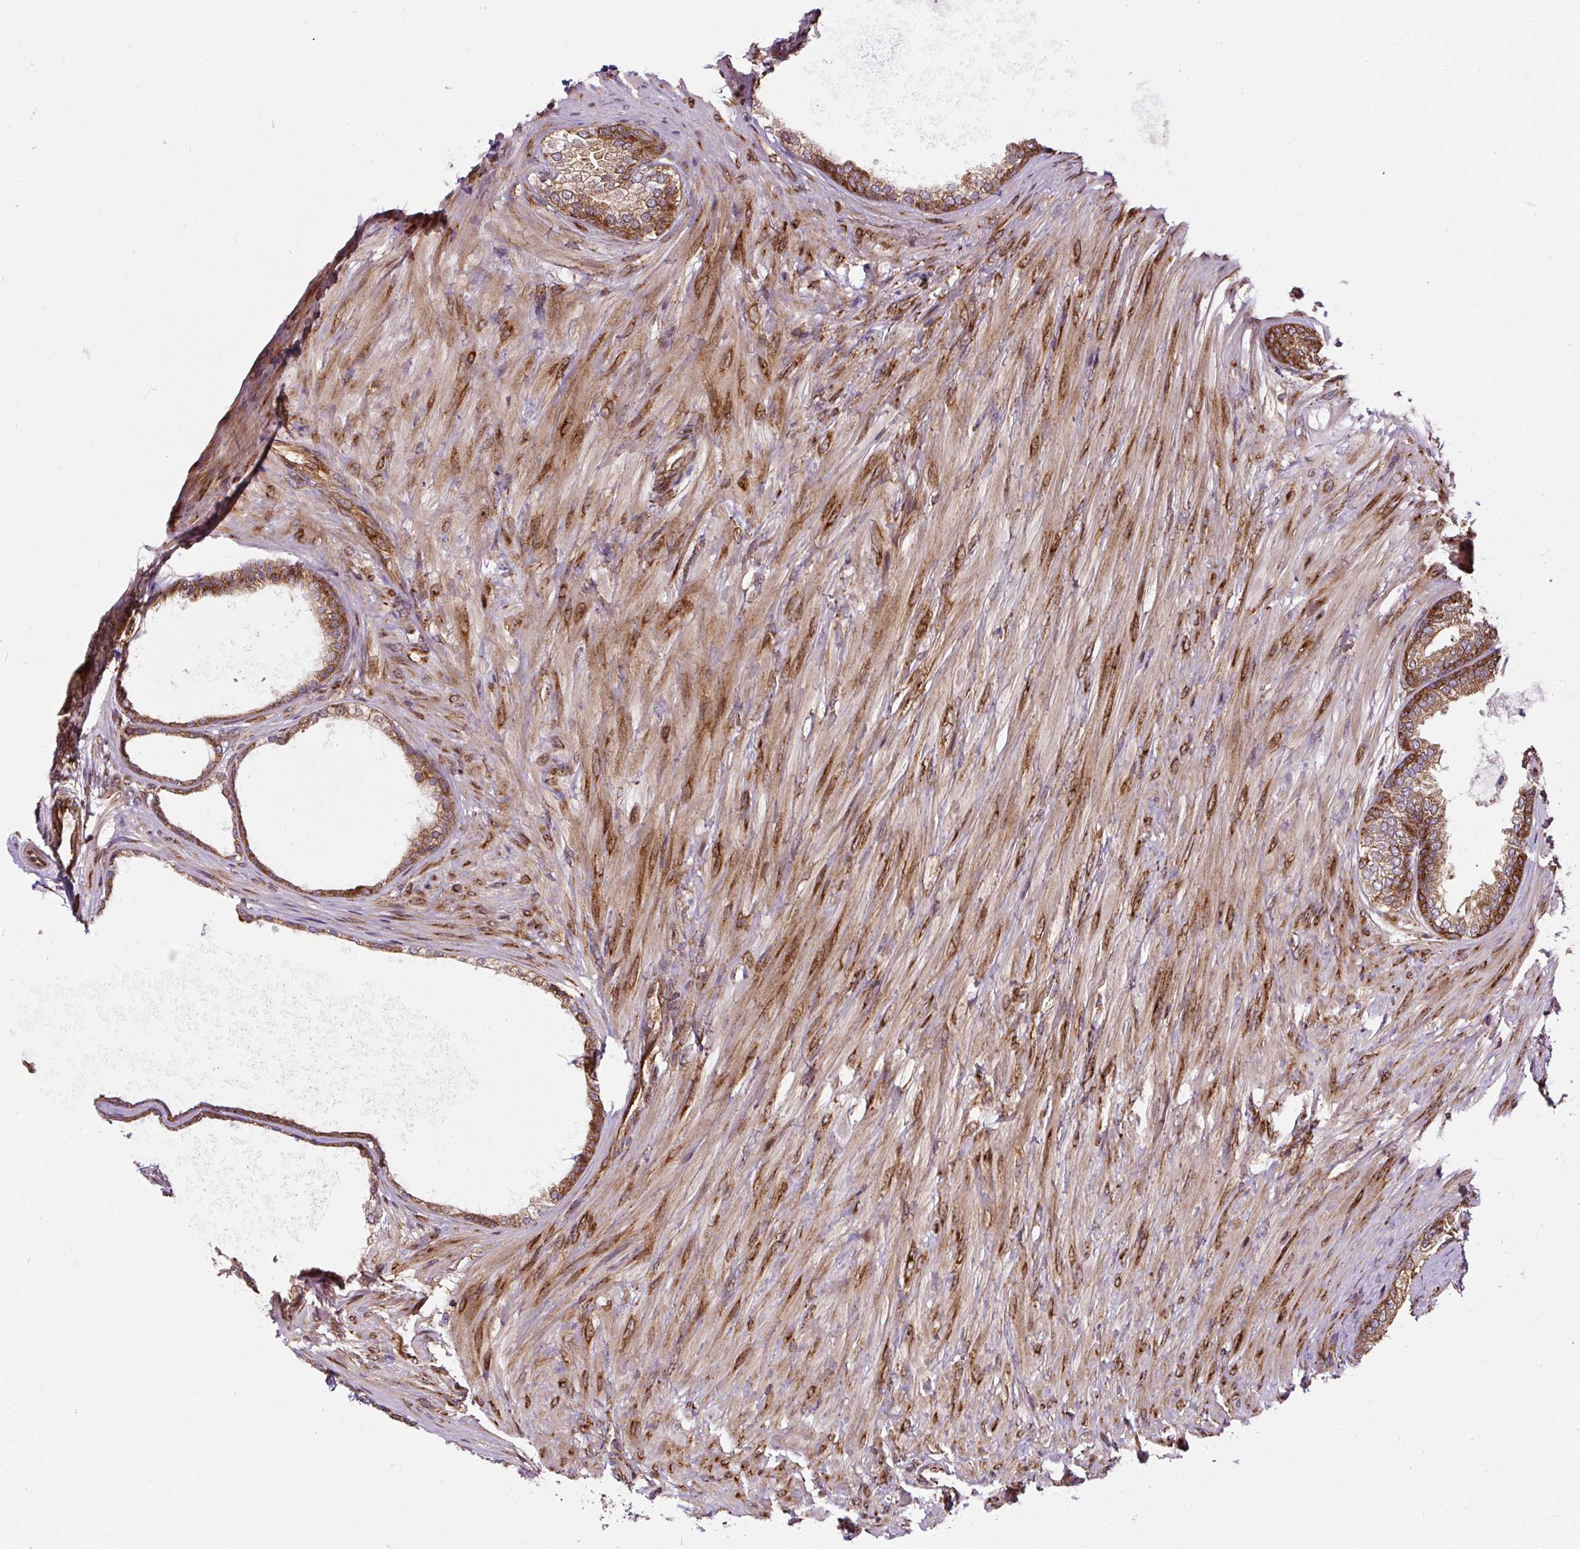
{"staining": {"intensity": "moderate", "quantity": ">75%", "location": "cytoplasmic/membranous"}, "tissue": "prostate", "cell_type": "Glandular cells", "image_type": "normal", "snomed": [{"axis": "morphology", "description": "Normal tissue, NOS"}, {"axis": "topography", "description": "Prostate"}], "caption": "High-magnification brightfield microscopy of normal prostate stained with DAB (brown) and counterstained with hematoxylin (blue). glandular cells exhibit moderate cytoplasmic/membranous staining is seen in about>75% of cells.", "gene": "KDM4E", "patient": {"sex": "male", "age": 76}}